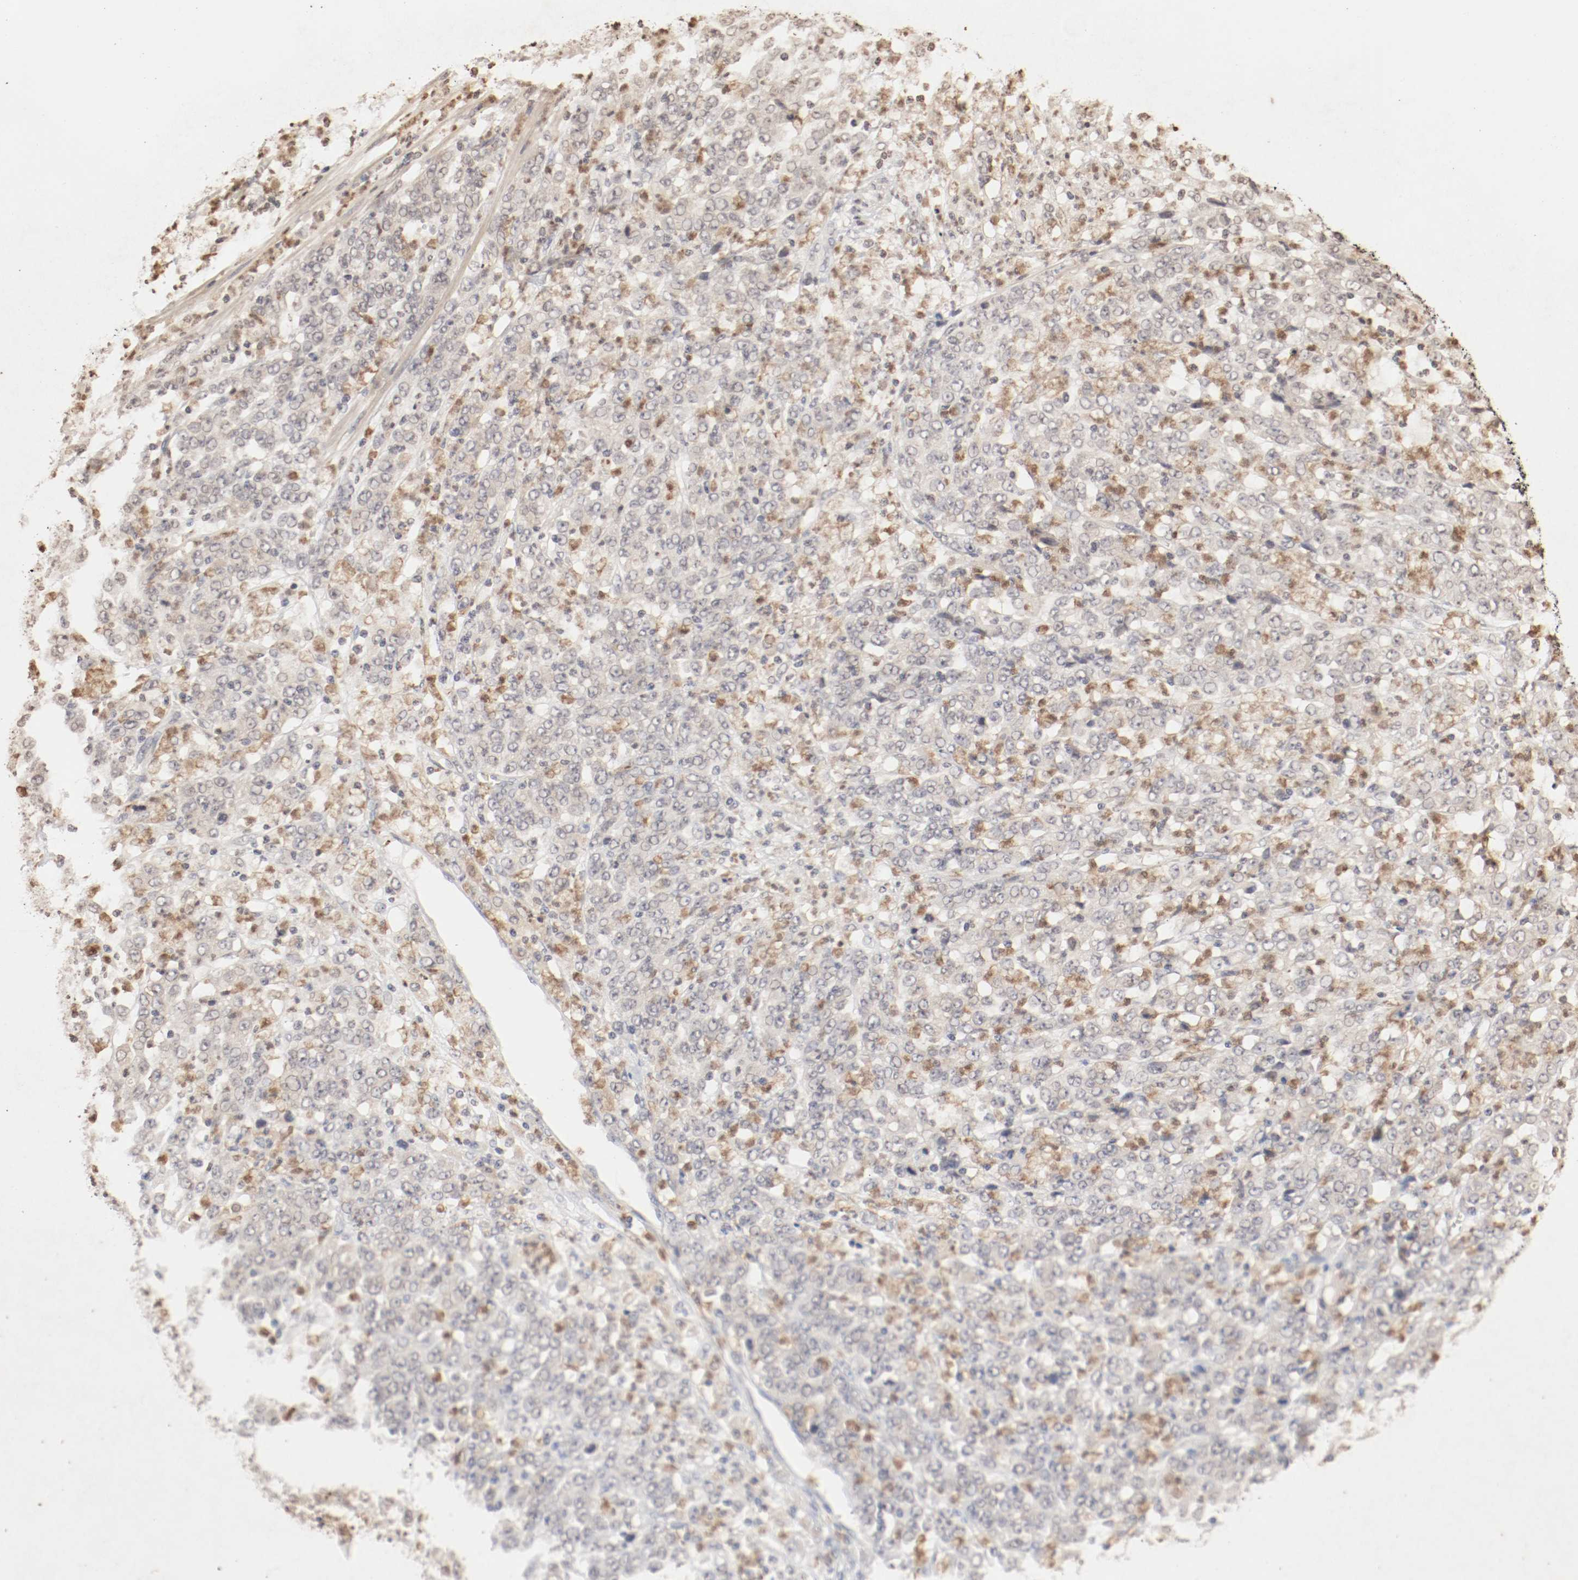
{"staining": {"intensity": "weak", "quantity": "25%-75%", "location": "cytoplasmic/membranous,nuclear"}, "tissue": "stomach cancer", "cell_type": "Tumor cells", "image_type": "cancer", "snomed": [{"axis": "morphology", "description": "Adenocarcinoma, NOS"}, {"axis": "topography", "description": "Stomach, lower"}], "caption": "Immunohistochemistry (IHC) staining of stomach adenocarcinoma, which reveals low levels of weak cytoplasmic/membranous and nuclear expression in approximately 25%-75% of tumor cells indicating weak cytoplasmic/membranous and nuclear protein positivity. The staining was performed using DAB (brown) for protein detection and nuclei were counterstained in hematoxylin (blue).", "gene": "WASL", "patient": {"sex": "female", "age": 71}}